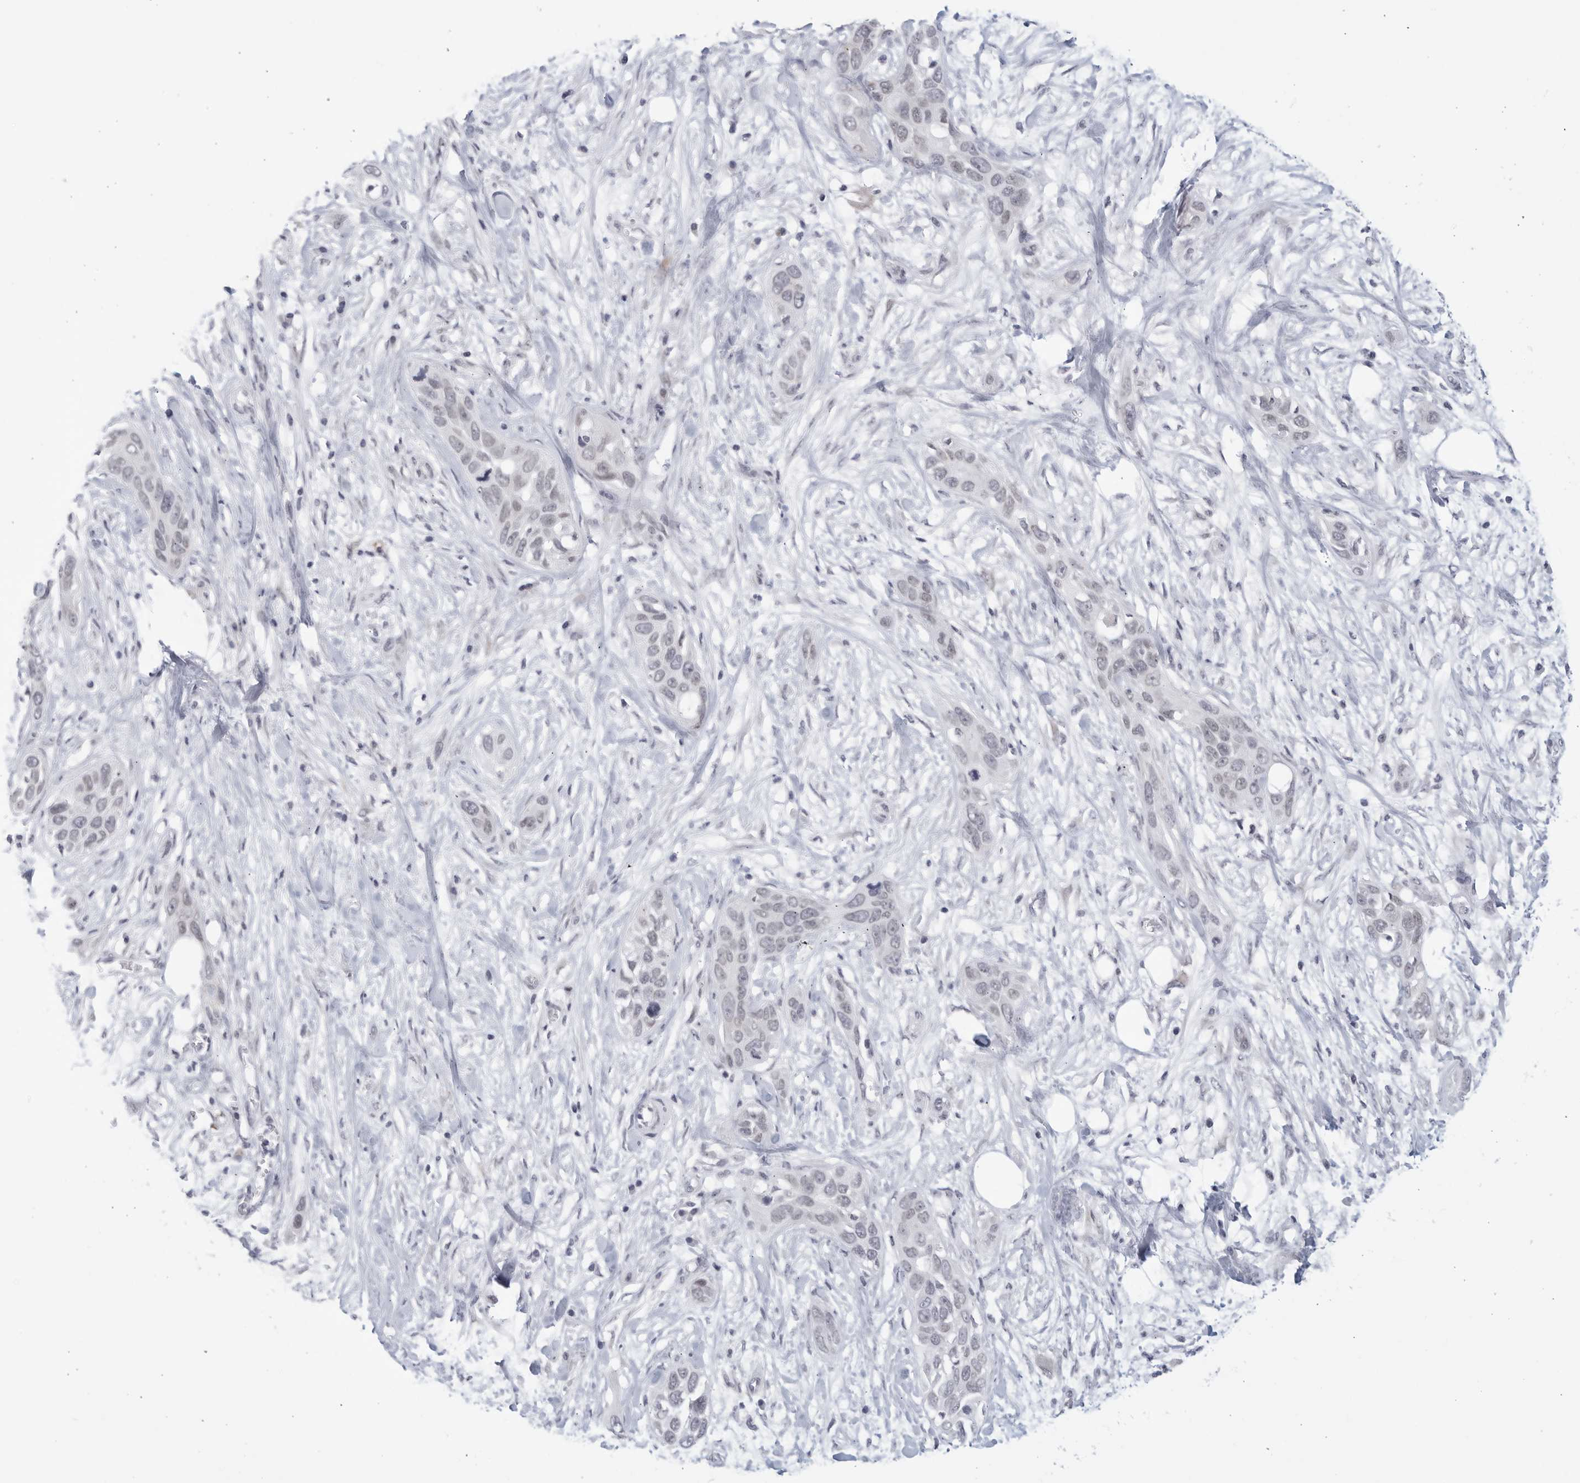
{"staining": {"intensity": "negative", "quantity": "none", "location": "none"}, "tissue": "pancreatic cancer", "cell_type": "Tumor cells", "image_type": "cancer", "snomed": [{"axis": "morphology", "description": "Adenocarcinoma, NOS"}, {"axis": "topography", "description": "Pancreas"}], "caption": "A high-resolution histopathology image shows immunohistochemistry staining of pancreatic cancer (adenocarcinoma), which reveals no significant expression in tumor cells. (Brightfield microscopy of DAB immunohistochemistry (IHC) at high magnification).", "gene": "WDTC1", "patient": {"sex": "female", "age": 60}}